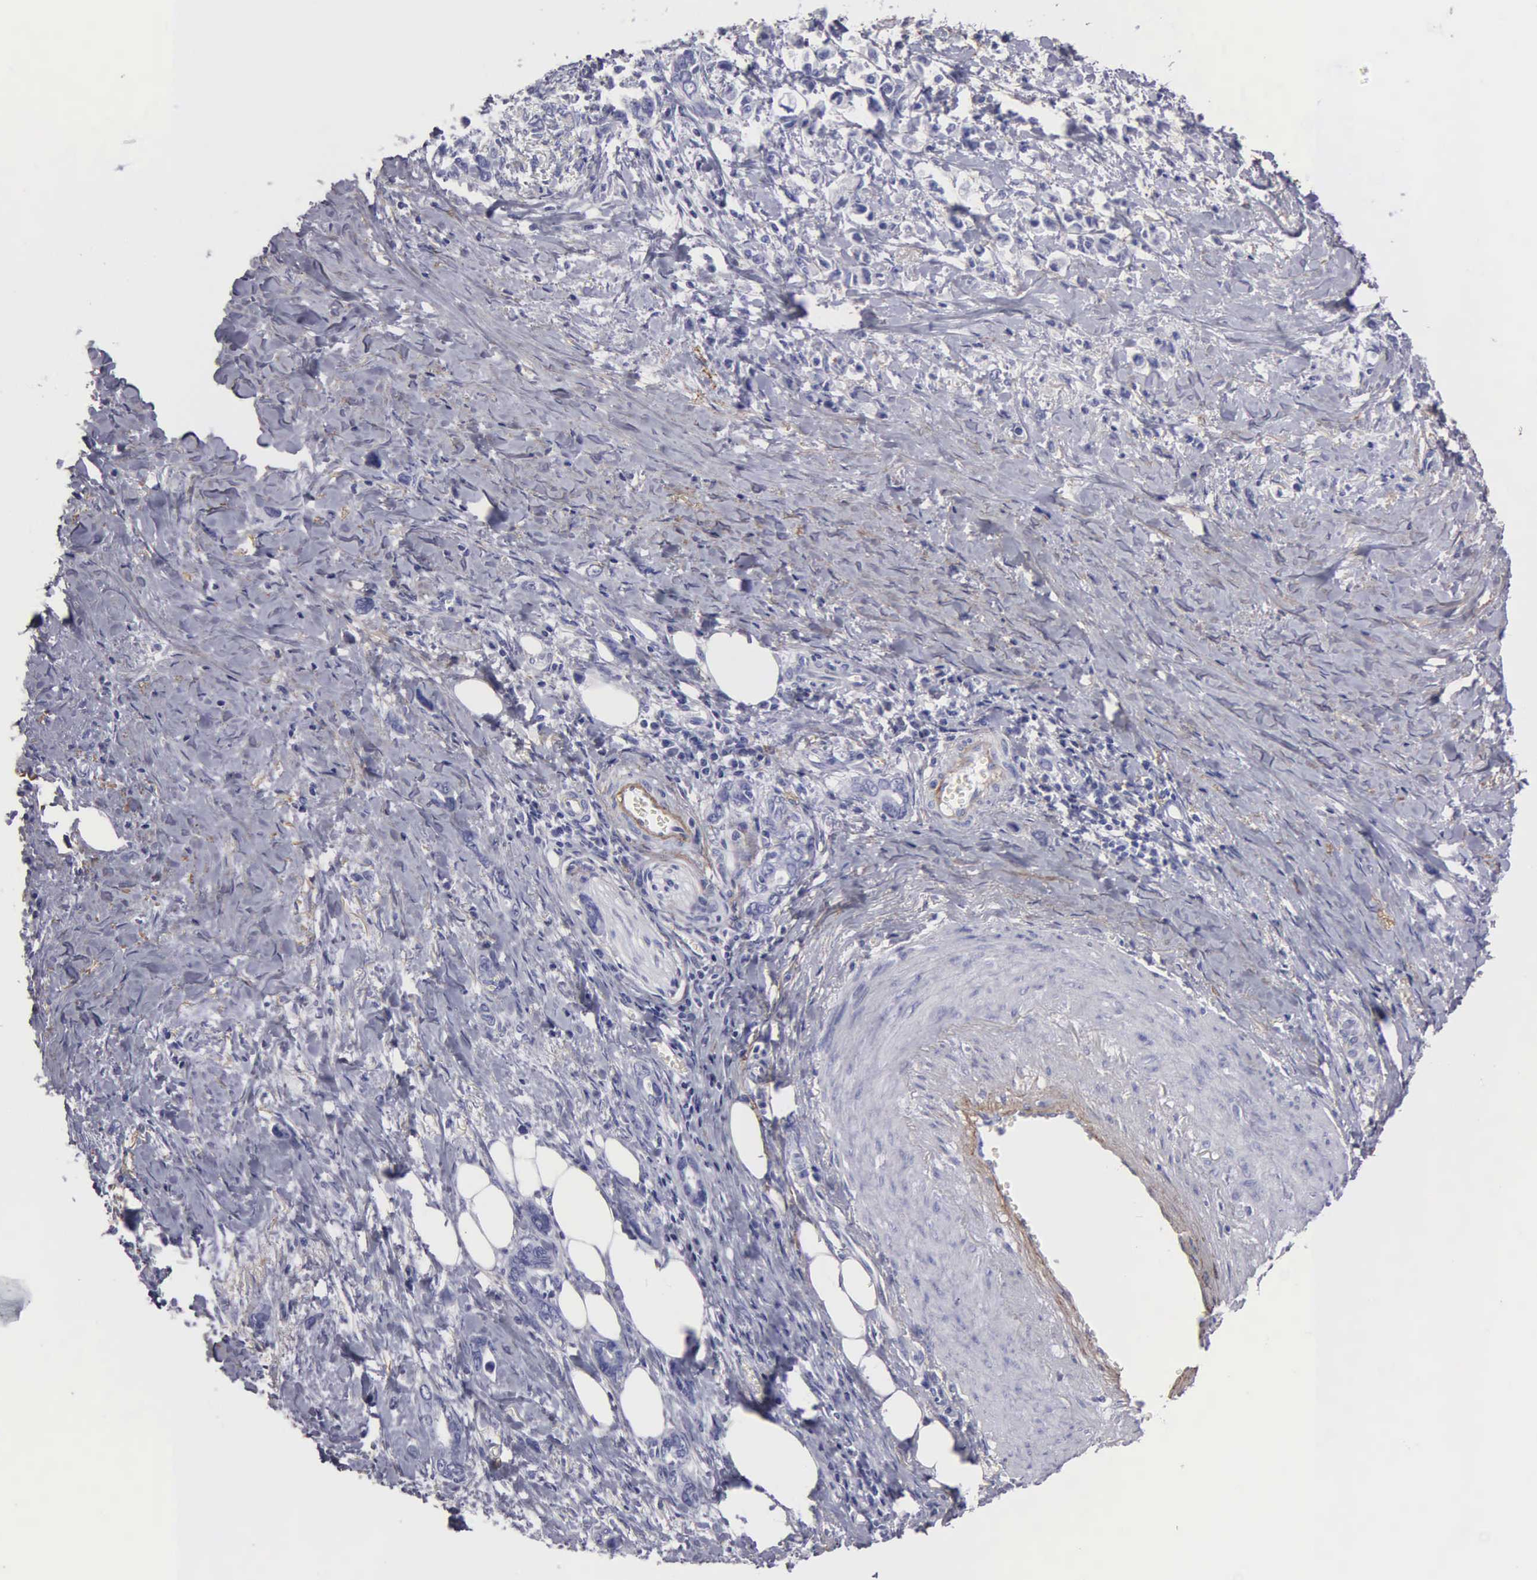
{"staining": {"intensity": "negative", "quantity": "none", "location": "none"}, "tissue": "stomach cancer", "cell_type": "Tumor cells", "image_type": "cancer", "snomed": [{"axis": "morphology", "description": "Adenocarcinoma, NOS"}, {"axis": "topography", "description": "Stomach"}], "caption": "Protein analysis of stomach cancer (adenocarcinoma) shows no significant staining in tumor cells.", "gene": "FBLN5", "patient": {"sex": "male", "age": 78}}